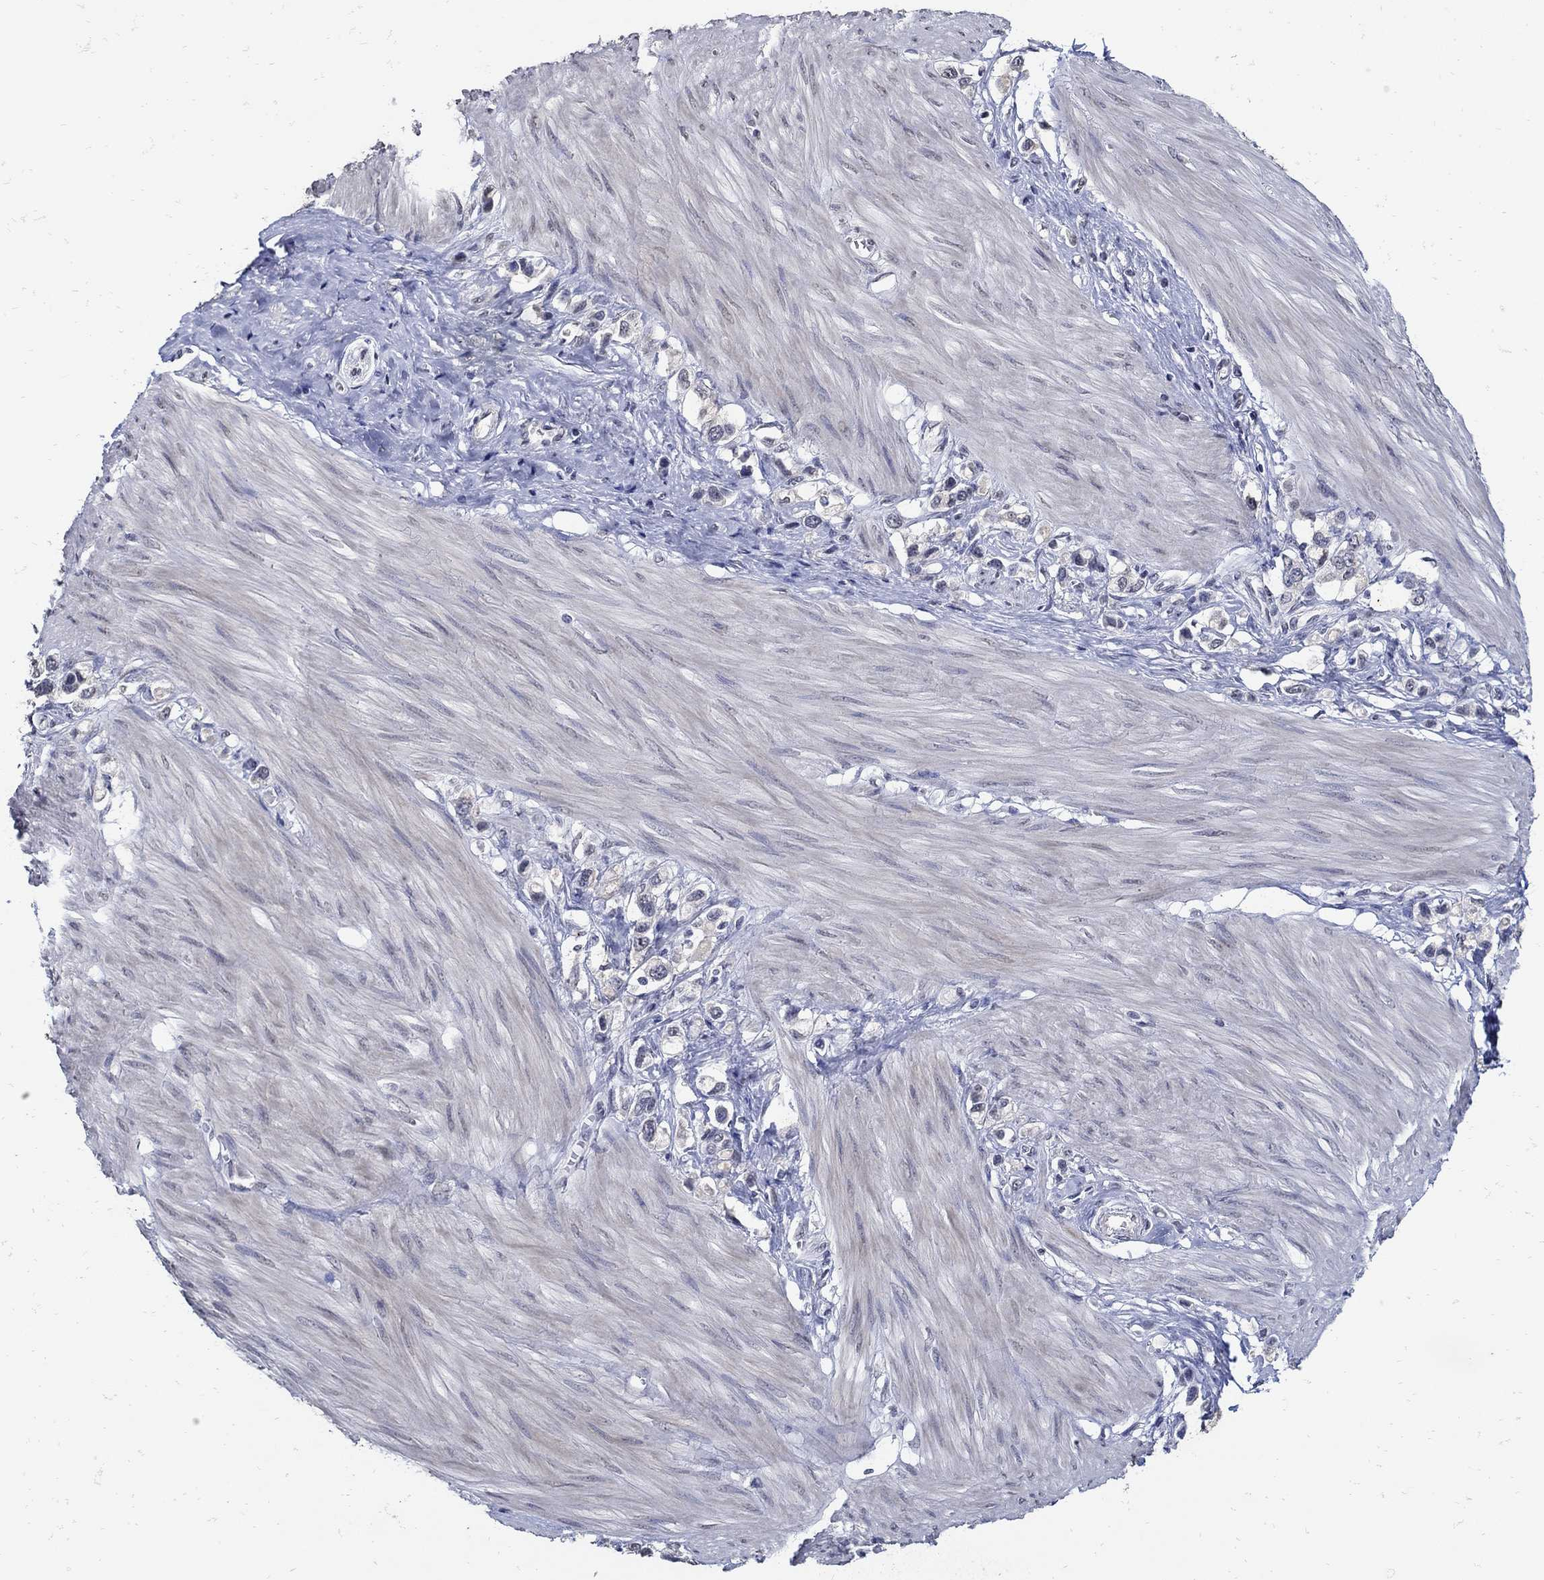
{"staining": {"intensity": "negative", "quantity": "none", "location": "none"}, "tissue": "stomach cancer", "cell_type": "Tumor cells", "image_type": "cancer", "snomed": [{"axis": "morphology", "description": "Normal tissue, NOS"}, {"axis": "morphology", "description": "Adenocarcinoma, NOS"}, {"axis": "morphology", "description": "Adenocarcinoma, High grade"}, {"axis": "topography", "description": "Stomach, upper"}, {"axis": "topography", "description": "Stomach"}], "caption": "Stomach cancer was stained to show a protein in brown. There is no significant positivity in tumor cells. (Stains: DAB (3,3'-diaminobenzidine) immunohistochemistry with hematoxylin counter stain, Microscopy: brightfield microscopy at high magnification).", "gene": "KCNN3", "patient": {"sex": "female", "age": 65}}